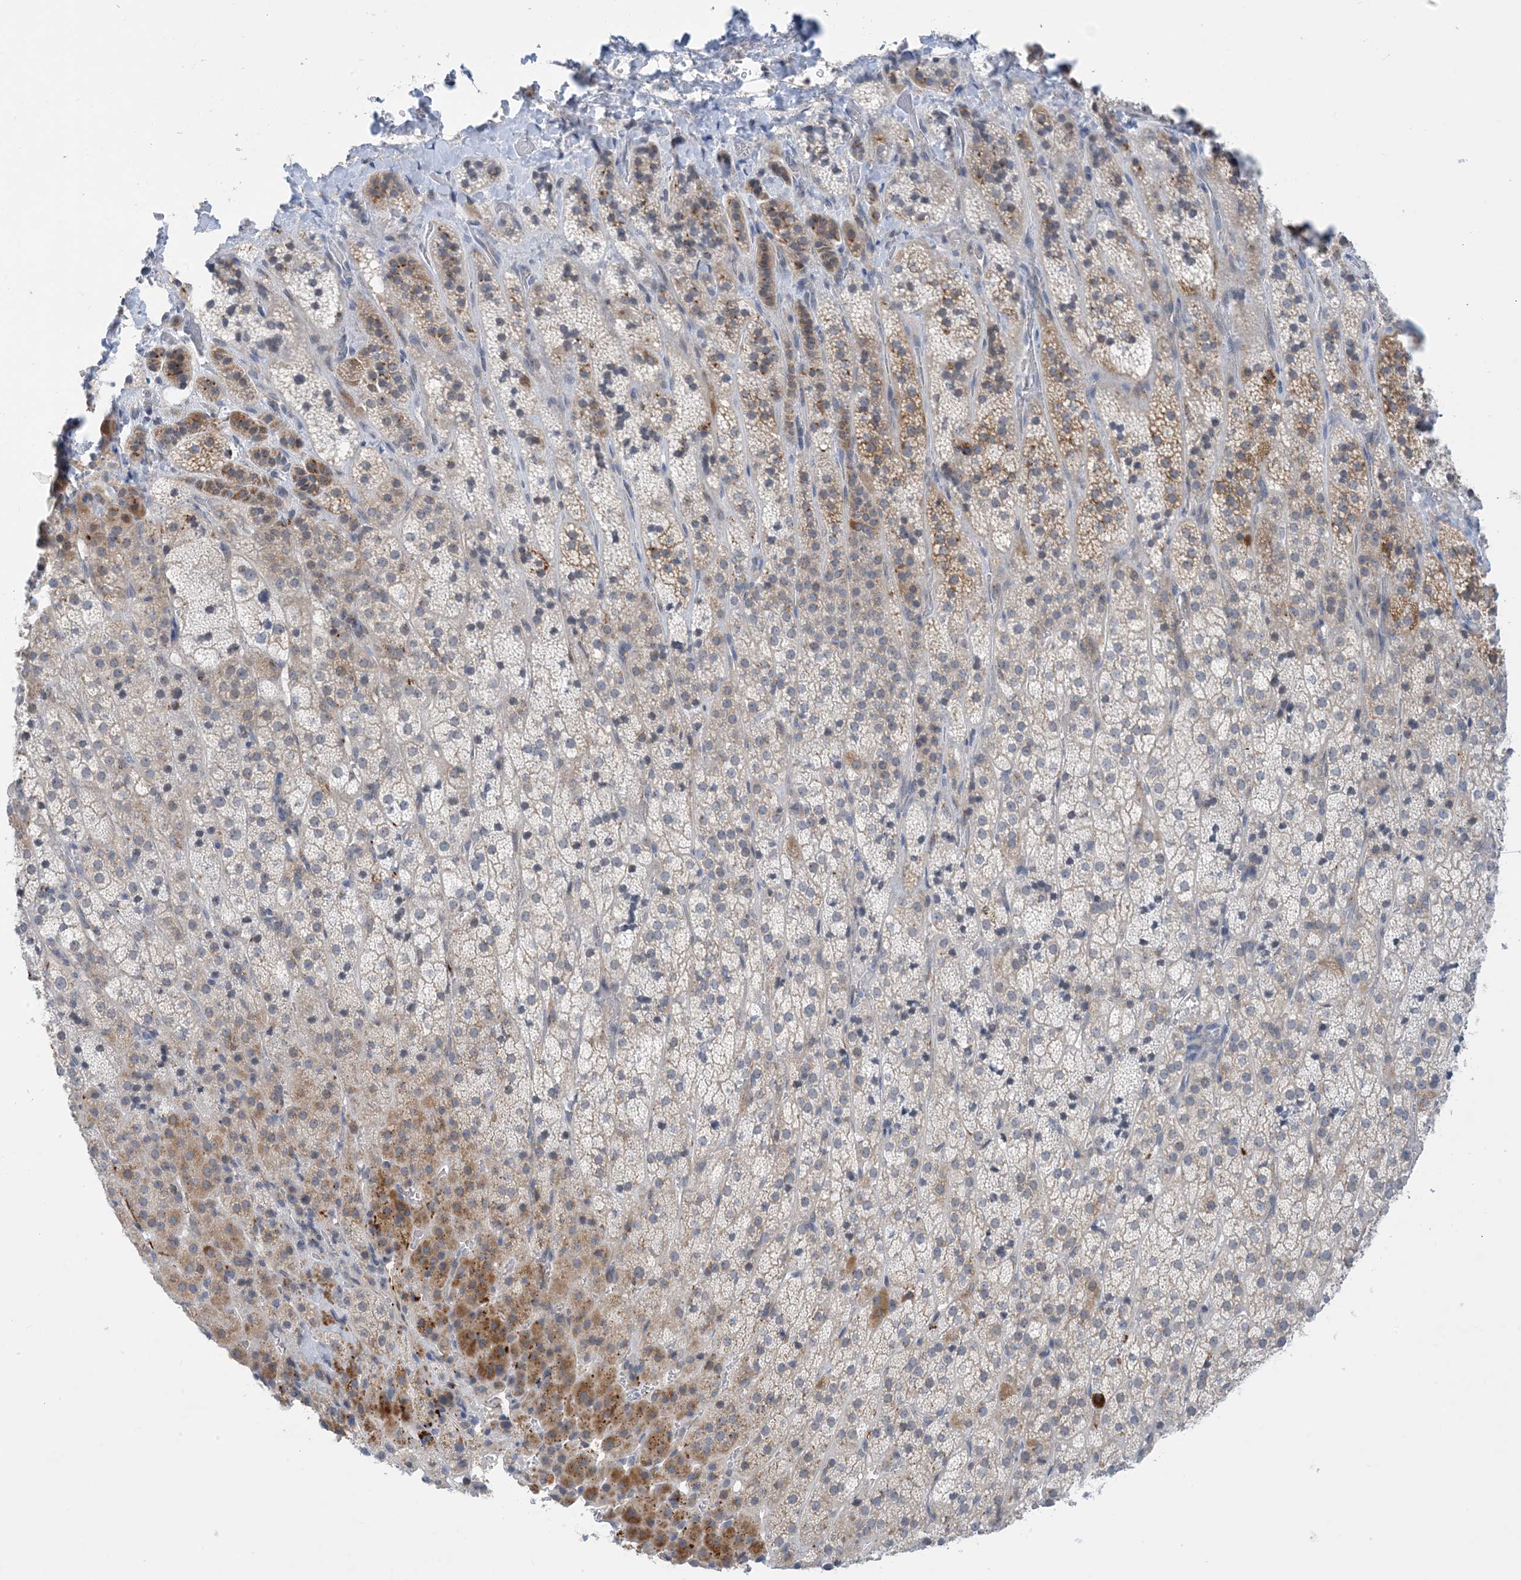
{"staining": {"intensity": "moderate", "quantity": "<25%", "location": "cytoplasmic/membranous"}, "tissue": "adrenal gland", "cell_type": "Glandular cells", "image_type": "normal", "snomed": [{"axis": "morphology", "description": "Normal tissue, NOS"}, {"axis": "topography", "description": "Adrenal gland"}], "caption": "High-power microscopy captured an immunohistochemistry (IHC) photomicrograph of unremarkable adrenal gland, revealing moderate cytoplasmic/membranous expression in approximately <25% of glandular cells. The protein of interest is stained brown, and the nuclei are stained in blue (DAB (3,3'-diaminobenzidine) IHC with brightfield microscopy, high magnification).", "gene": "EIF2A", "patient": {"sex": "female", "age": 57}}